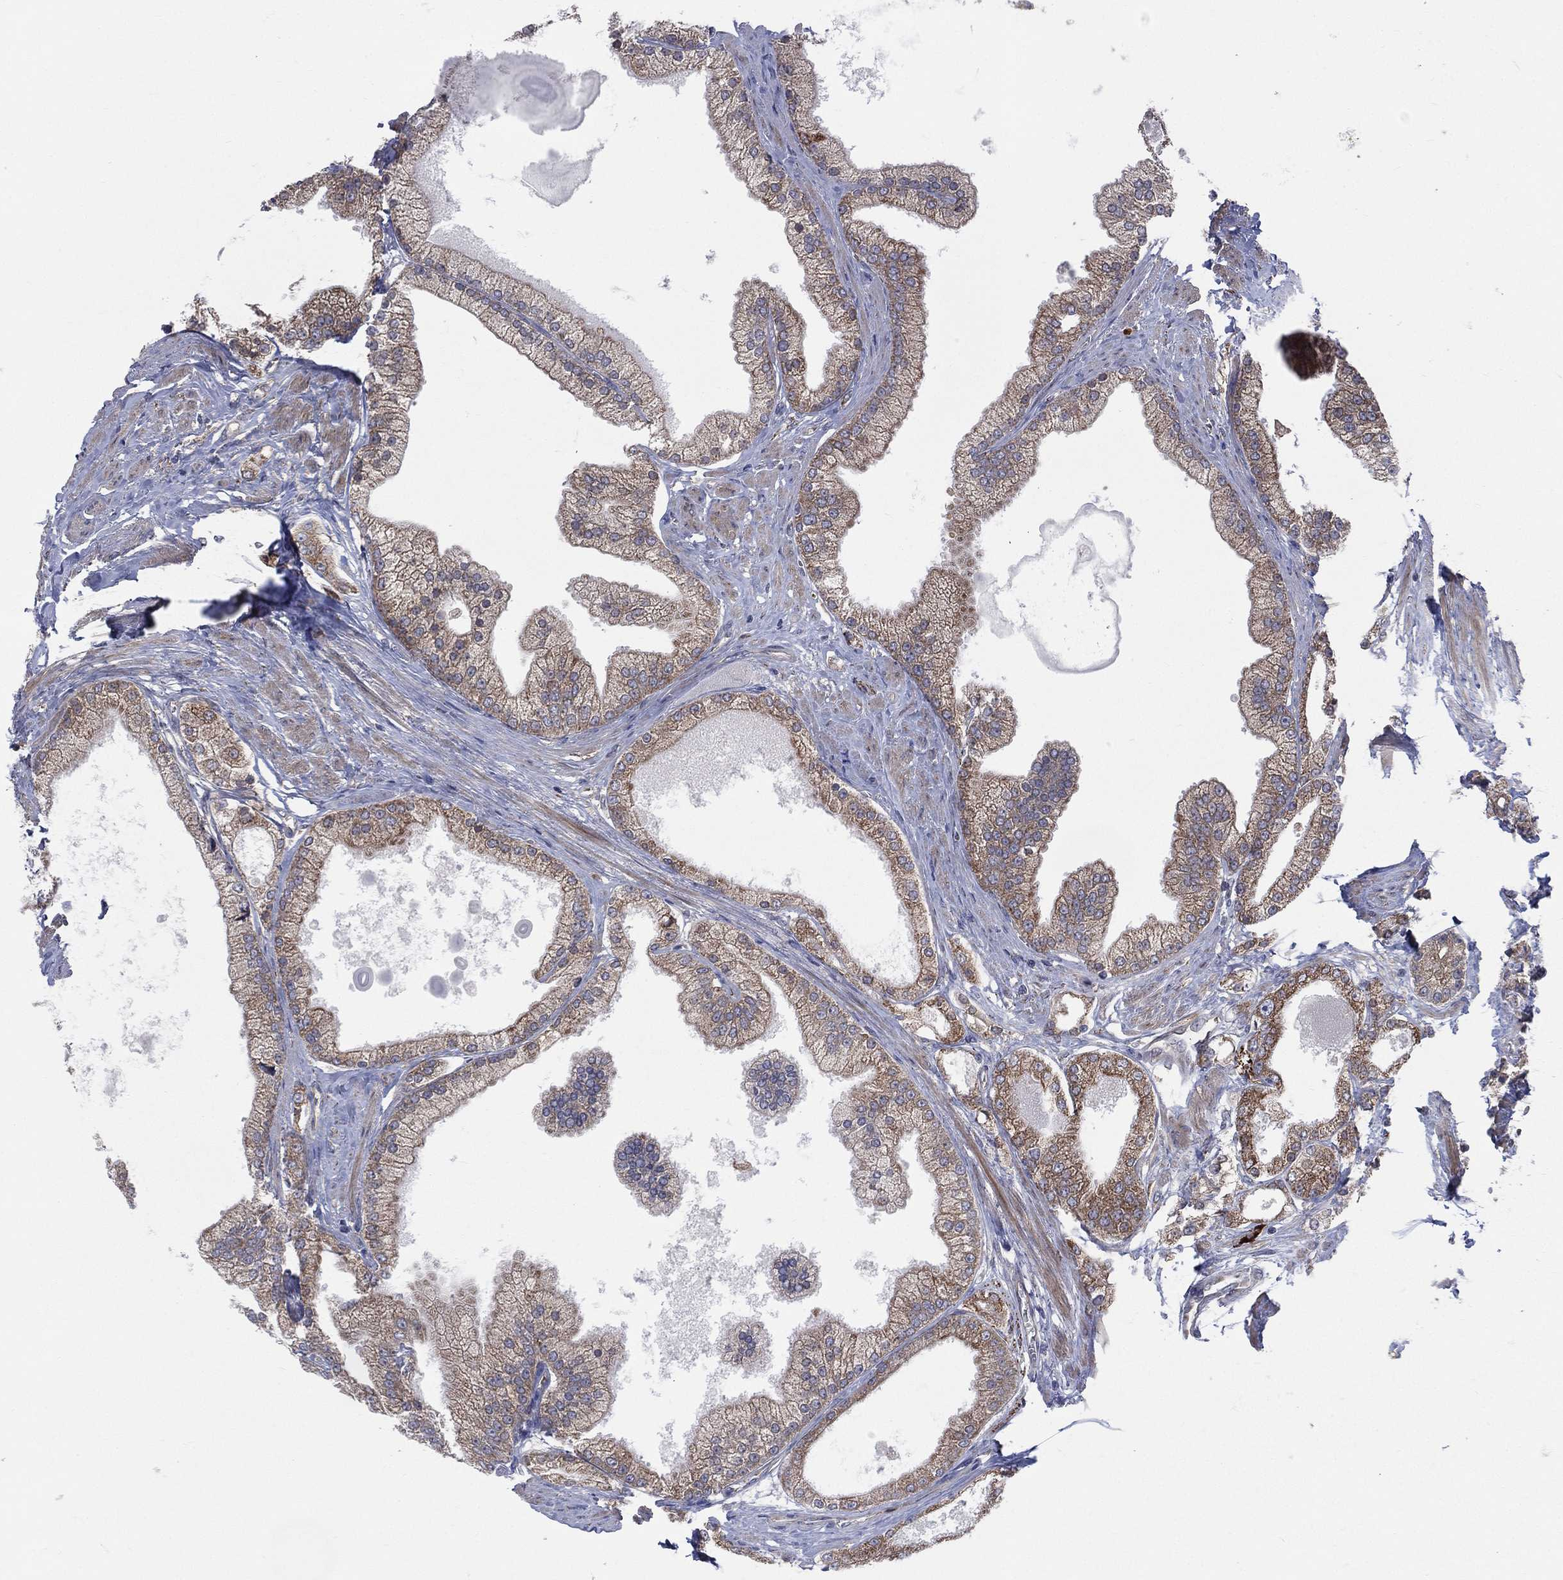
{"staining": {"intensity": "moderate", "quantity": ">75%", "location": "cytoplasmic/membranous"}, "tissue": "prostate cancer", "cell_type": "Tumor cells", "image_type": "cancer", "snomed": [{"axis": "morphology", "description": "Adenocarcinoma, NOS"}, {"axis": "topography", "description": "Prostate and seminal vesicle, NOS"}, {"axis": "topography", "description": "Prostate"}], "caption": "This photomicrograph demonstrates immunohistochemistry staining of human prostate cancer, with medium moderate cytoplasmic/membranous staining in approximately >75% of tumor cells.", "gene": "CCDC159", "patient": {"sex": "male", "age": 67}}